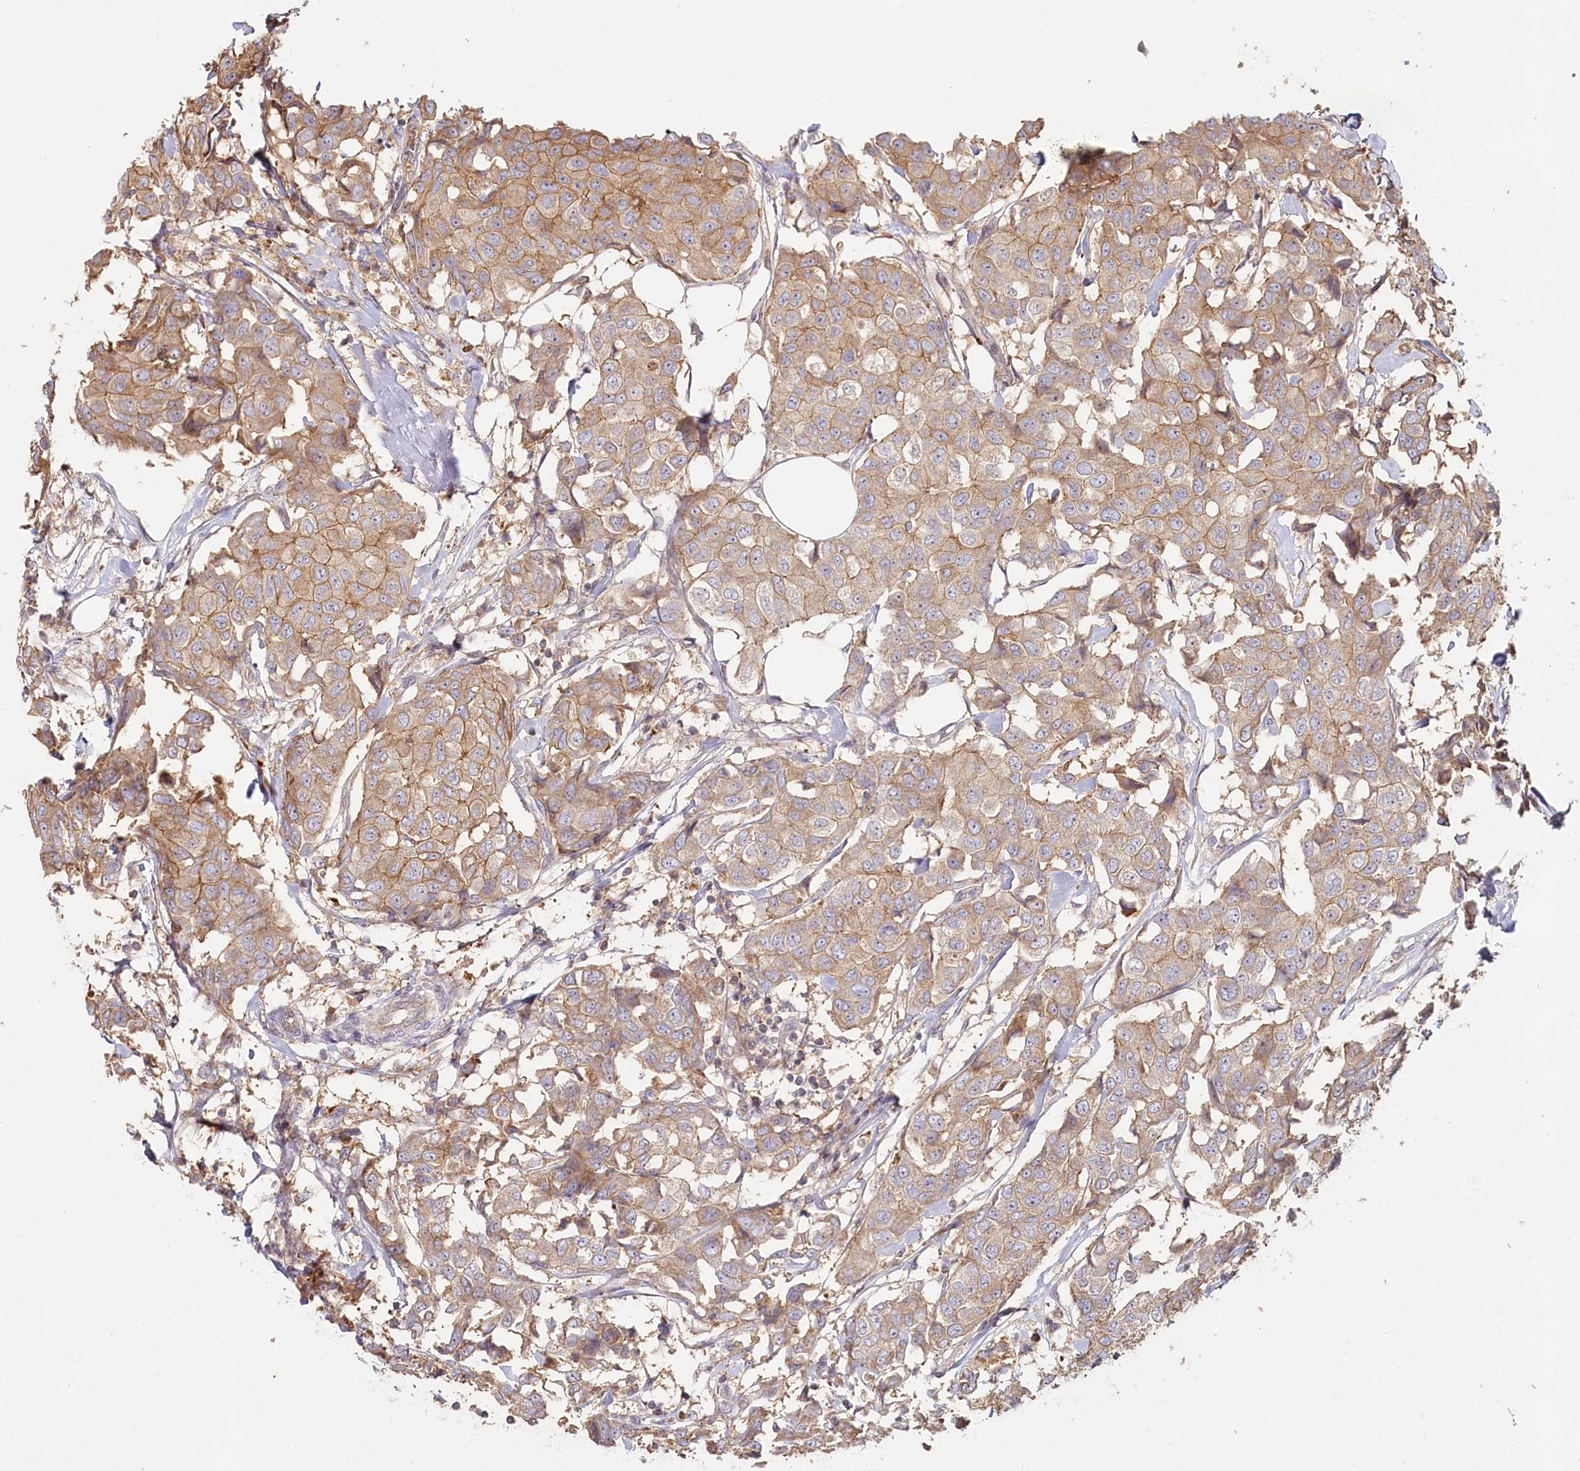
{"staining": {"intensity": "weak", "quantity": ">75%", "location": "cytoplasmic/membranous"}, "tissue": "breast cancer", "cell_type": "Tumor cells", "image_type": "cancer", "snomed": [{"axis": "morphology", "description": "Duct carcinoma"}, {"axis": "topography", "description": "Breast"}], "caption": "A brown stain highlights weak cytoplasmic/membranous staining of a protein in human breast cancer (infiltrating ductal carcinoma) tumor cells.", "gene": "HAL", "patient": {"sex": "female", "age": 80}}